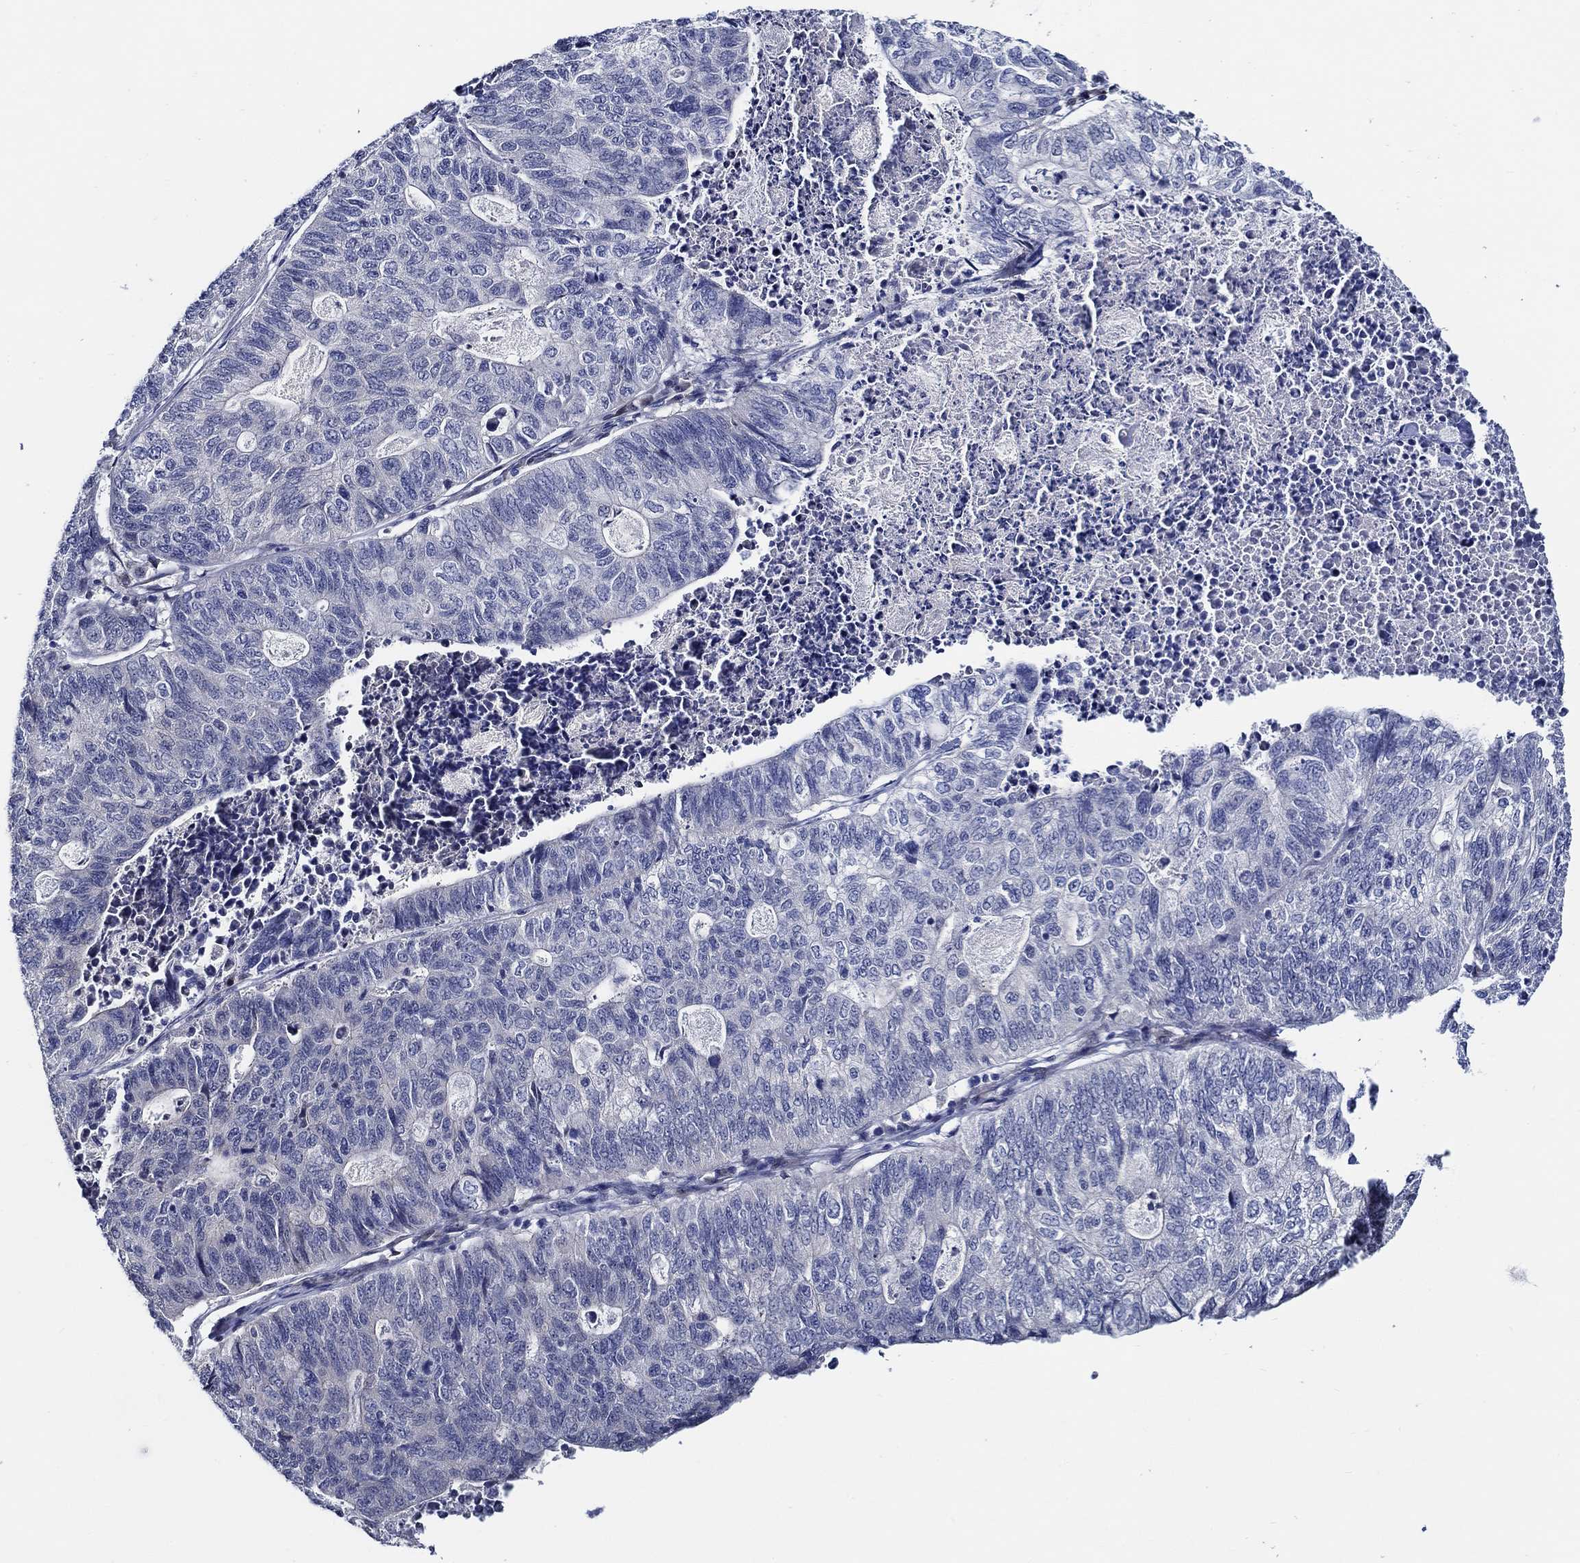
{"staining": {"intensity": "negative", "quantity": "none", "location": "none"}, "tissue": "stomach cancer", "cell_type": "Tumor cells", "image_type": "cancer", "snomed": [{"axis": "morphology", "description": "Adenocarcinoma, NOS"}, {"axis": "topography", "description": "Stomach, upper"}], "caption": "Human stomach cancer (adenocarcinoma) stained for a protein using IHC reveals no positivity in tumor cells.", "gene": "C8orf48", "patient": {"sex": "female", "age": 67}}